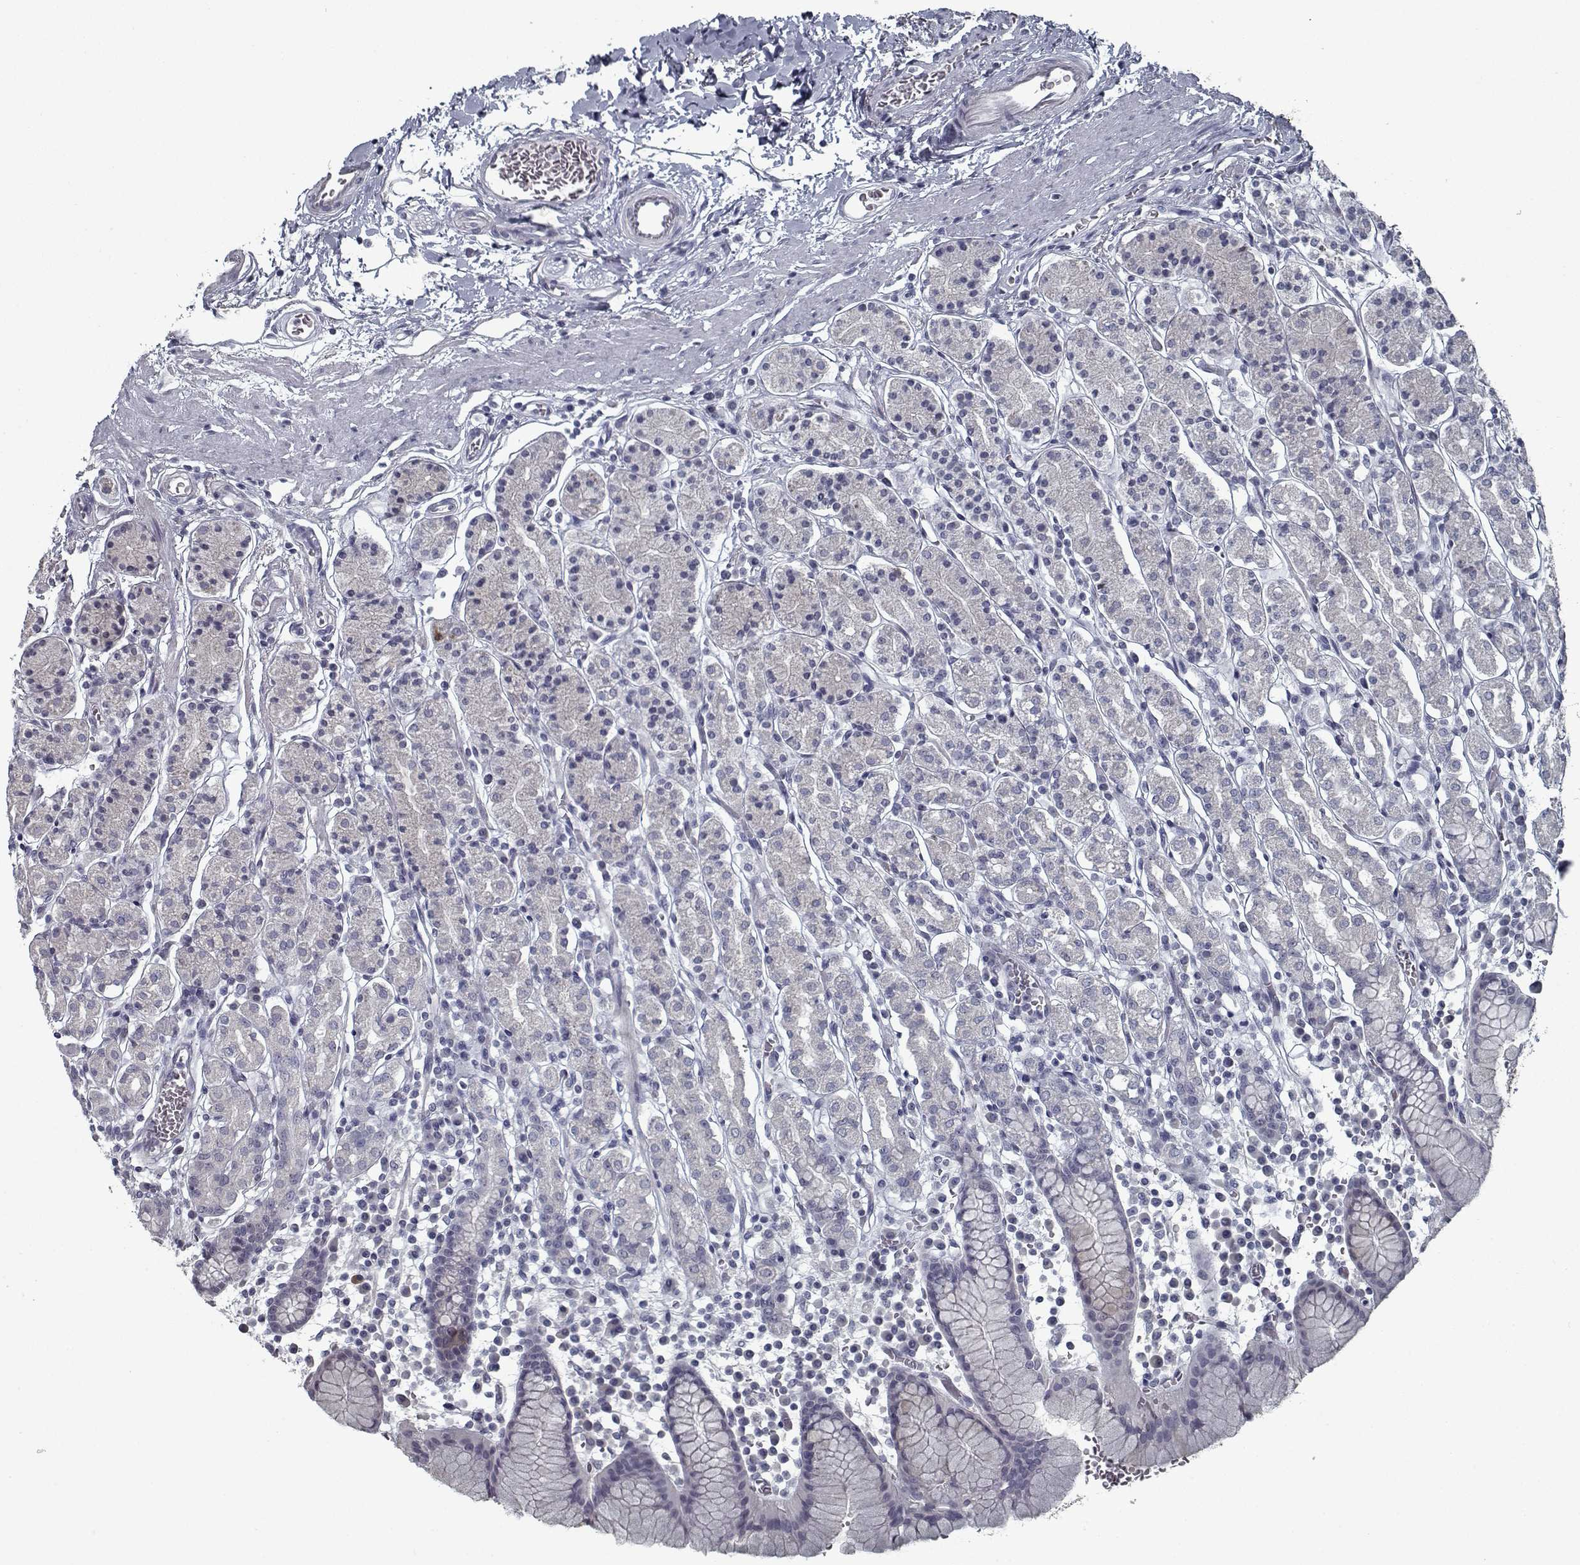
{"staining": {"intensity": "negative", "quantity": "none", "location": "none"}, "tissue": "stomach", "cell_type": "Glandular cells", "image_type": "normal", "snomed": [{"axis": "morphology", "description": "Normal tissue, NOS"}, {"axis": "topography", "description": "Stomach, upper"}, {"axis": "topography", "description": "Stomach"}], "caption": "Histopathology image shows no significant protein positivity in glandular cells of unremarkable stomach. The staining was performed using DAB to visualize the protein expression in brown, while the nuclei were stained in blue with hematoxylin (Magnification: 20x).", "gene": "GAD2", "patient": {"sex": "male", "age": 62}}